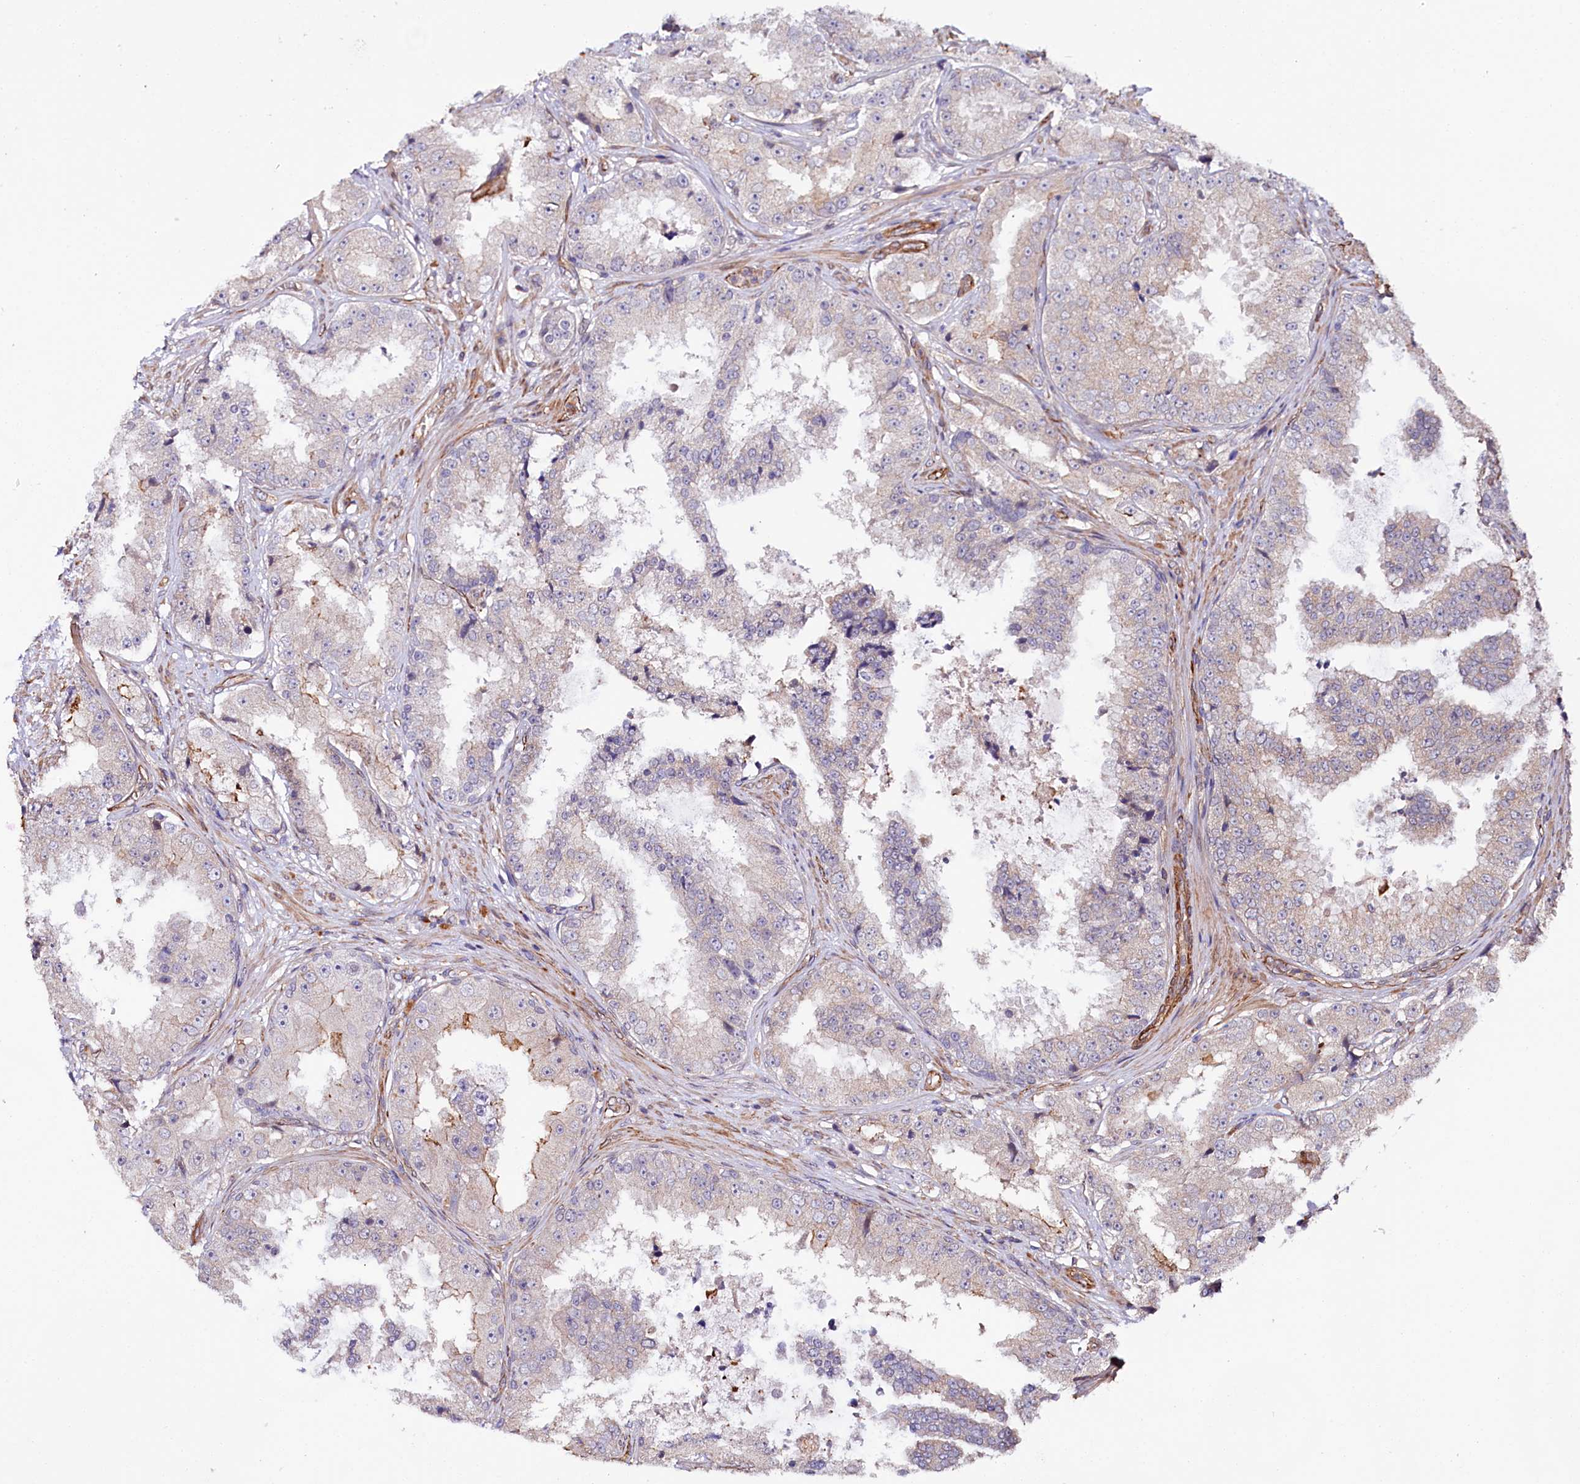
{"staining": {"intensity": "negative", "quantity": "none", "location": "none"}, "tissue": "prostate cancer", "cell_type": "Tumor cells", "image_type": "cancer", "snomed": [{"axis": "morphology", "description": "Adenocarcinoma, High grade"}, {"axis": "topography", "description": "Prostate"}], "caption": "Protein analysis of prostate high-grade adenocarcinoma reveals no significant positivity in tumor cells.", "gene": "TTC12", "patient": {"sex": "male", "age": 73}}